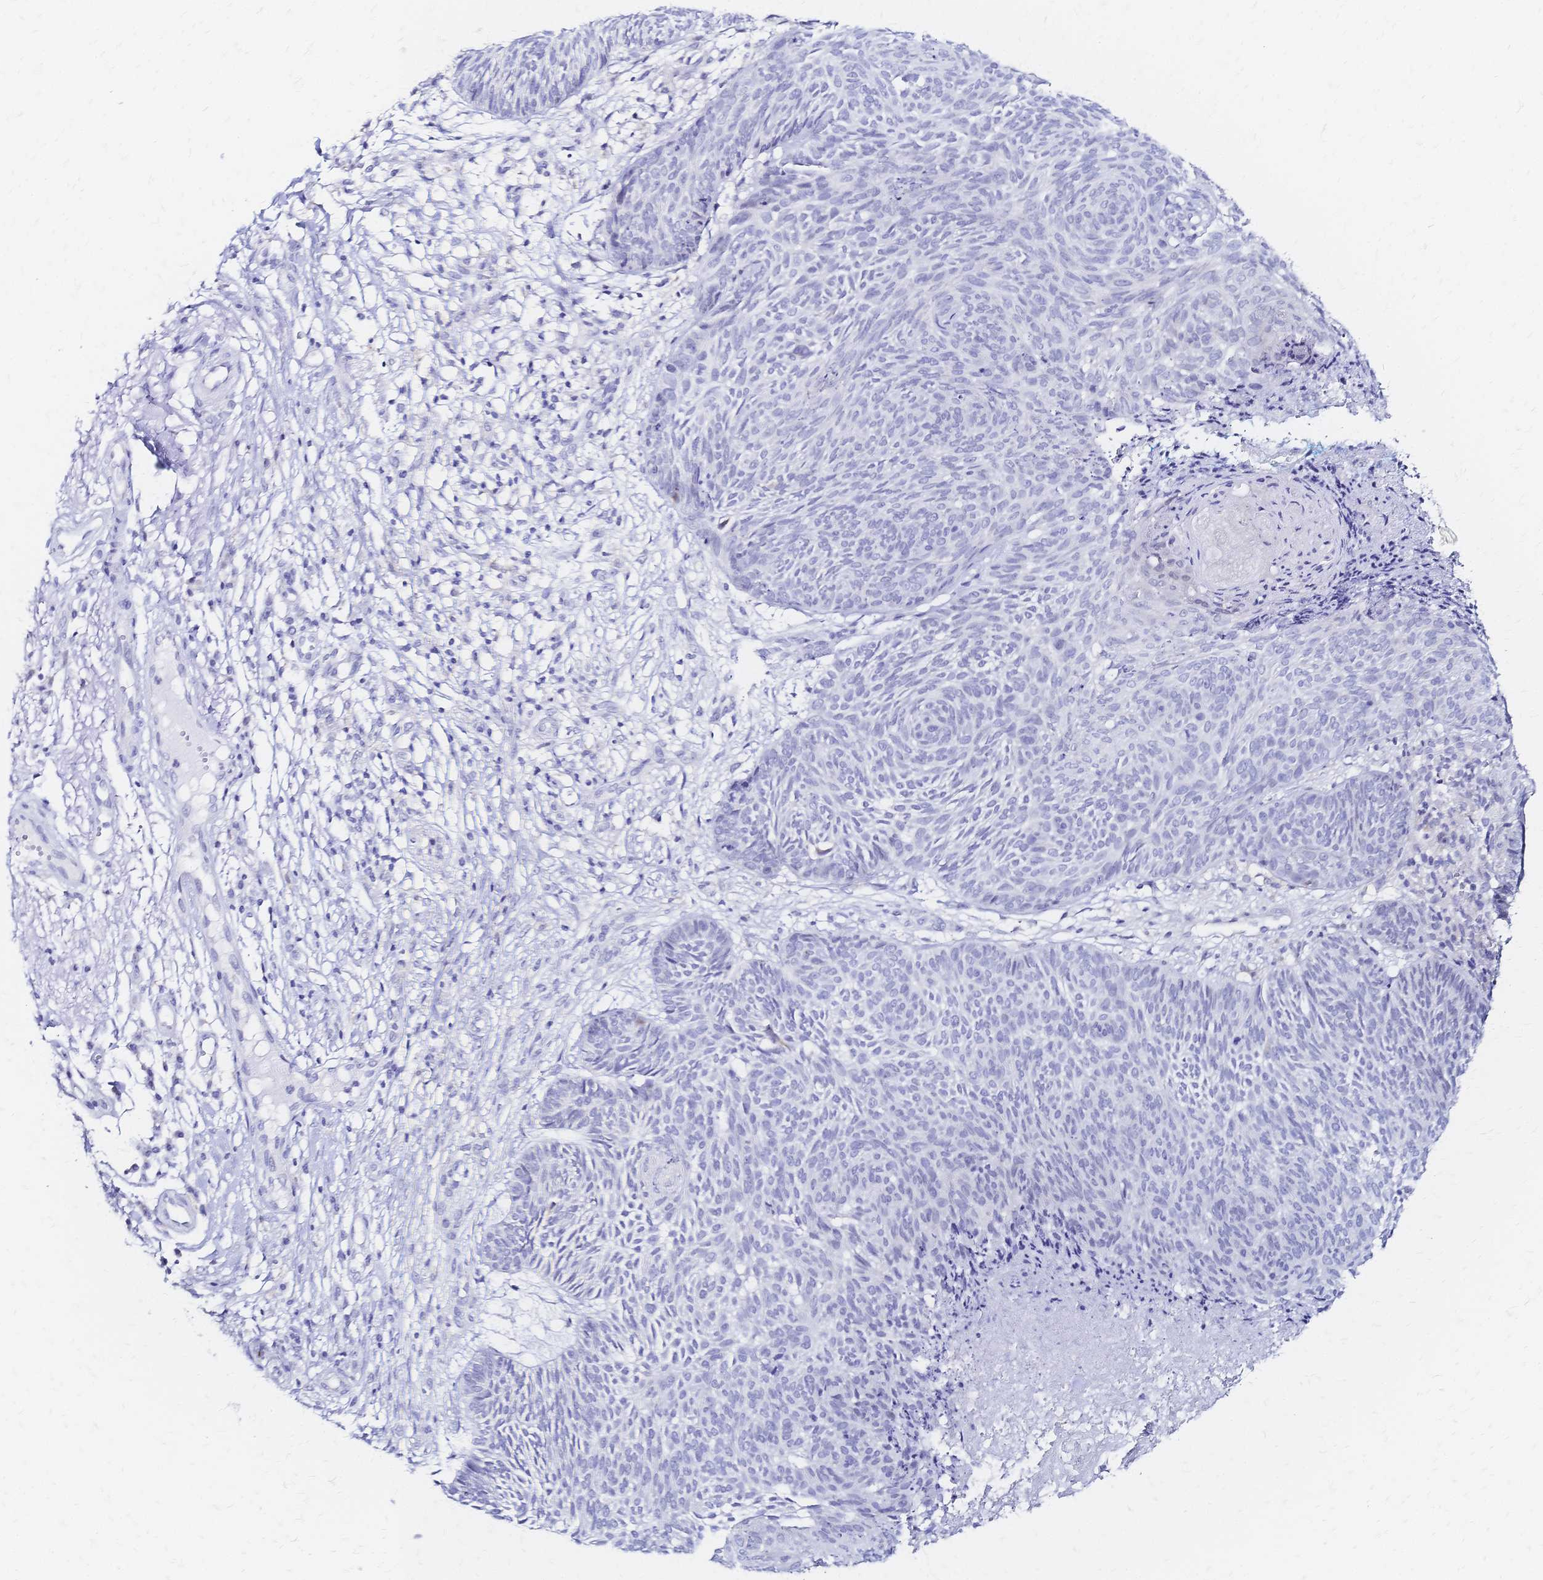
{"staining": {"intensity": "negative", "quantity": "none", "location": "none"}, "tissue": "skin cancer", "cell_type": "Tumor cells", "image_type": "cancer", "snomed": [{"axis": "morphology", "description": "Basal cell carcinoma"}, {"axis": "topography", "description": "Skin"}, {"axis": "topography", "description": "Skin of trunk"}], "caption": "Micrograph shows no significant protein expression in tumor cells of skin cancer.", "gene": "SLC5A1", "patient": {"sex": "male", "age": 74}}